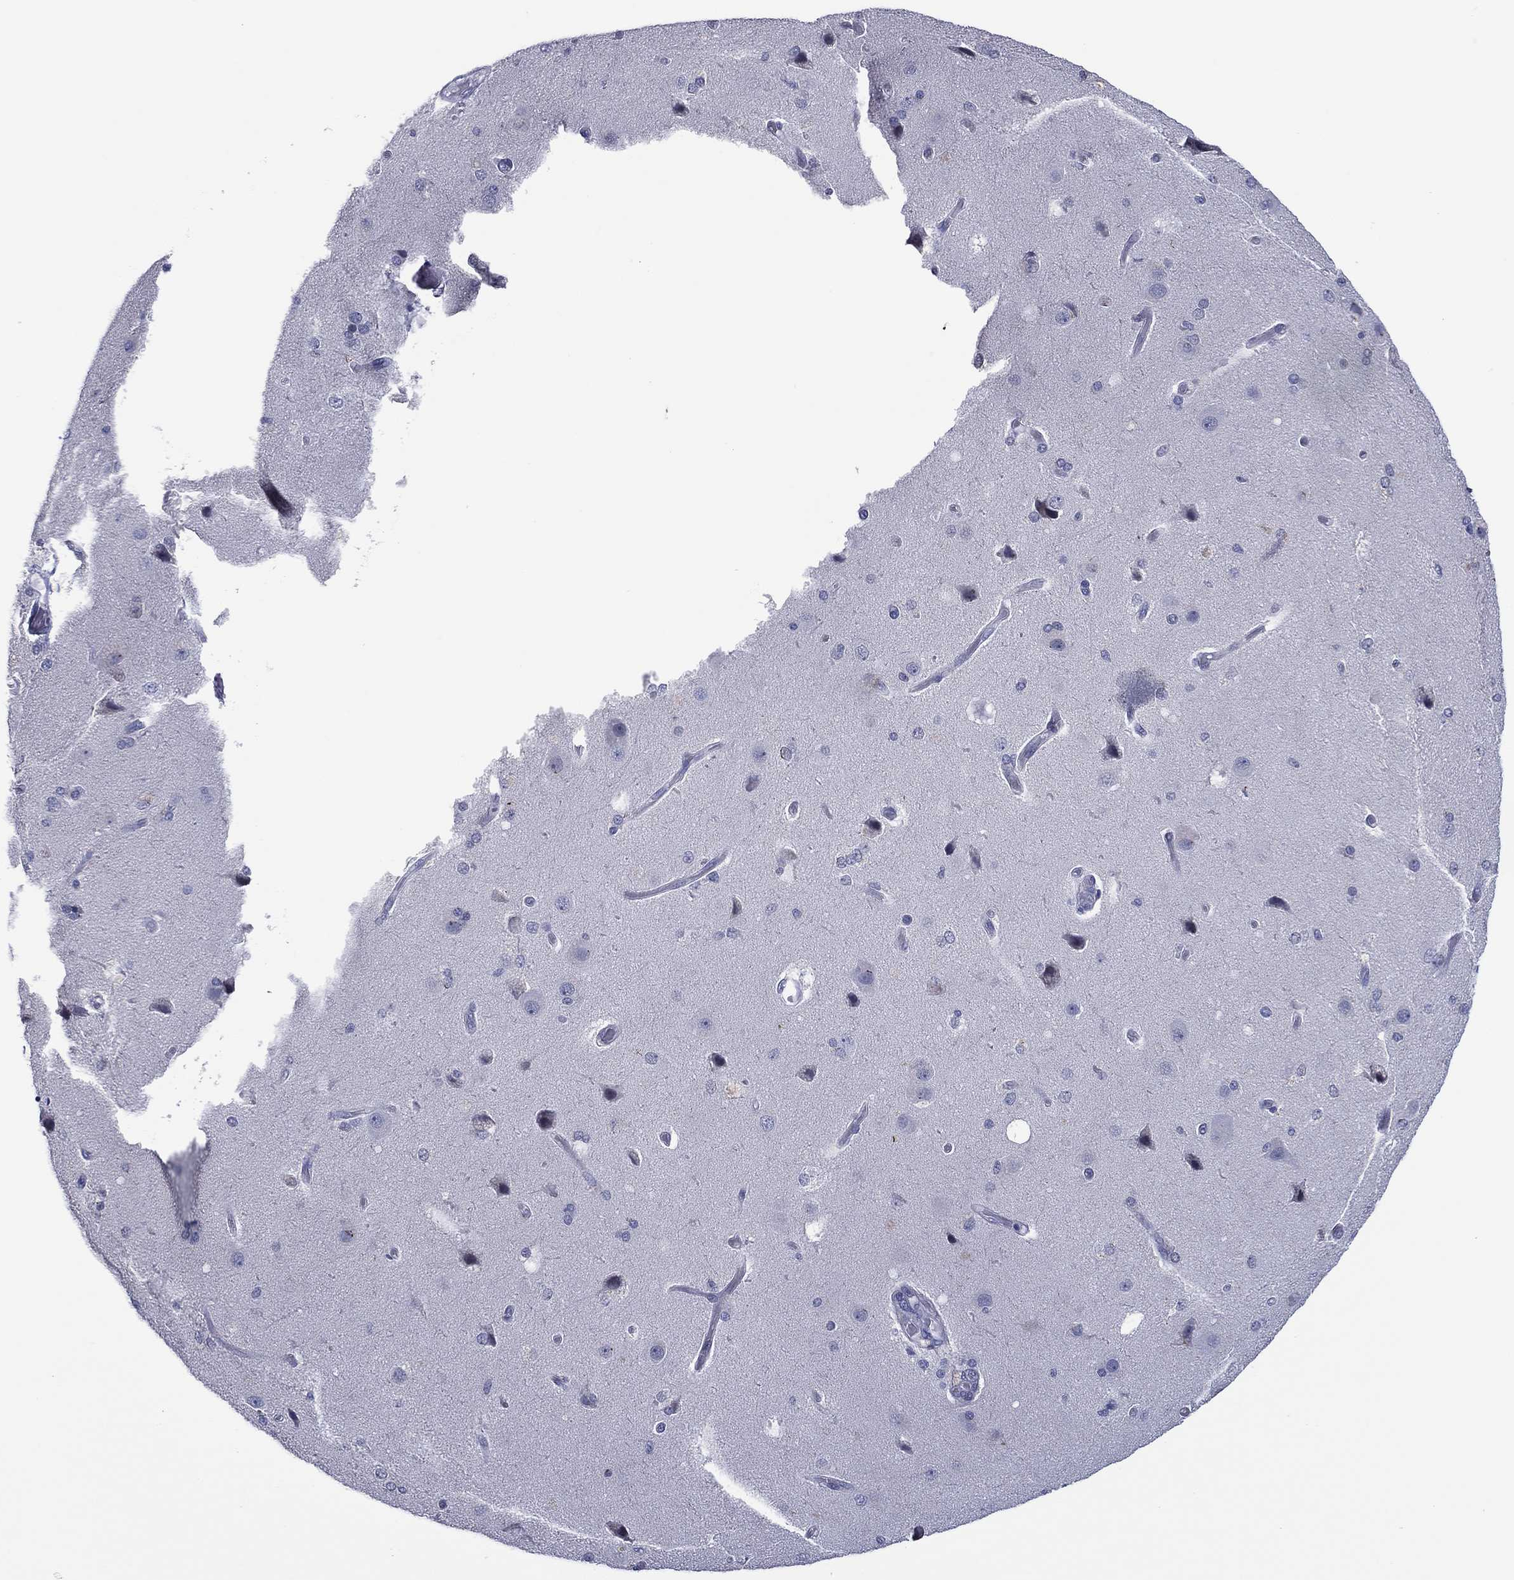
{"staining": {"intensity": "negative", "quantity": "none", "location": "none"}, "tissue": "cerebral cortex", "cell_type": "Endothelial cells", "image_type": "normal", "snomed": [{"axis": "morphology", "description": "Normal tissue, NOS"}, {"axis": "morphology", "description": "Glioma, malignant, High grade"}, {"axis": "topography", "description": "Cerebral cortex"}], "caption": "DAB (3,3'-diaminobenzidine) immunohistochemical staining of unremarkable cerebral cortex reveals no significant expression in endothelial cells. (Stains: DAB (3,3'-diaminobenzidine) immunohistochemistry (IHC) with hematoxylin counter stain, Microscopy: brightfield microscopy at high magnification).", "gene": "TRIM31", "patient": {"sex": "male", "age": 77}}